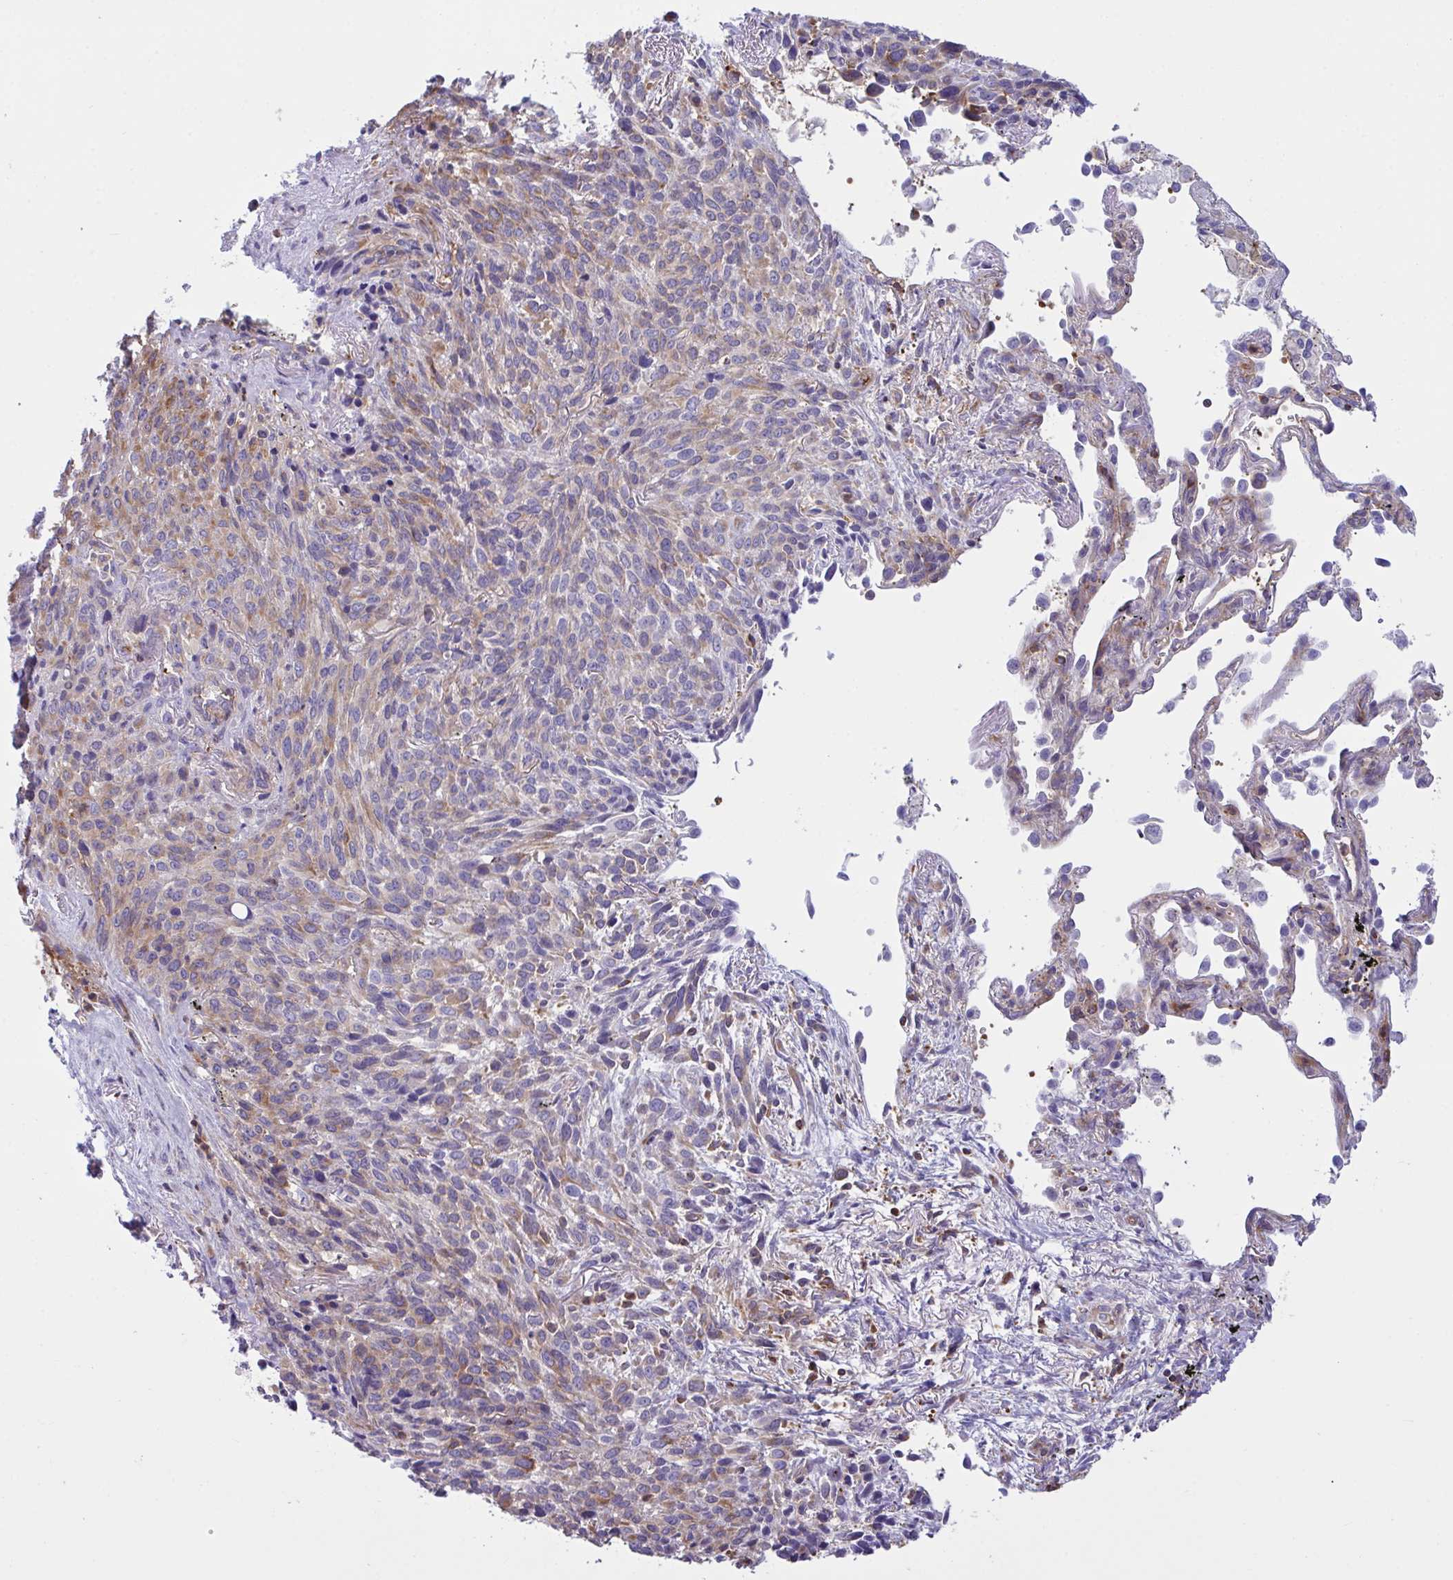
{"staining": {"intensity": "moderate", "quantity": "25%-75%", "location": "cytoplasmic/membranous"}, "tissue": "melanoma", "cell_type": "Tumor cells", "image_type": "cancer", "snomed": [{"axis": "morphology", "description": "Malignant melanoma, Metastatic site"}, {"axis": "topography", "description": "Lung"}], "caption": "Immunohistochemical staining of melanoma exhibits medium levels of moderate cytoplasmic/membranous protein staining in approximately 25%-75% of tumor cells. The staining is performed using DAB (3,3'-diaminobenzidine) brown chromogen to label protein expression. The nuclei are counter-stained blue using hematoxylin.", "gene": "TSC22D3", "patient": {"sex": "male", "age": 48}}